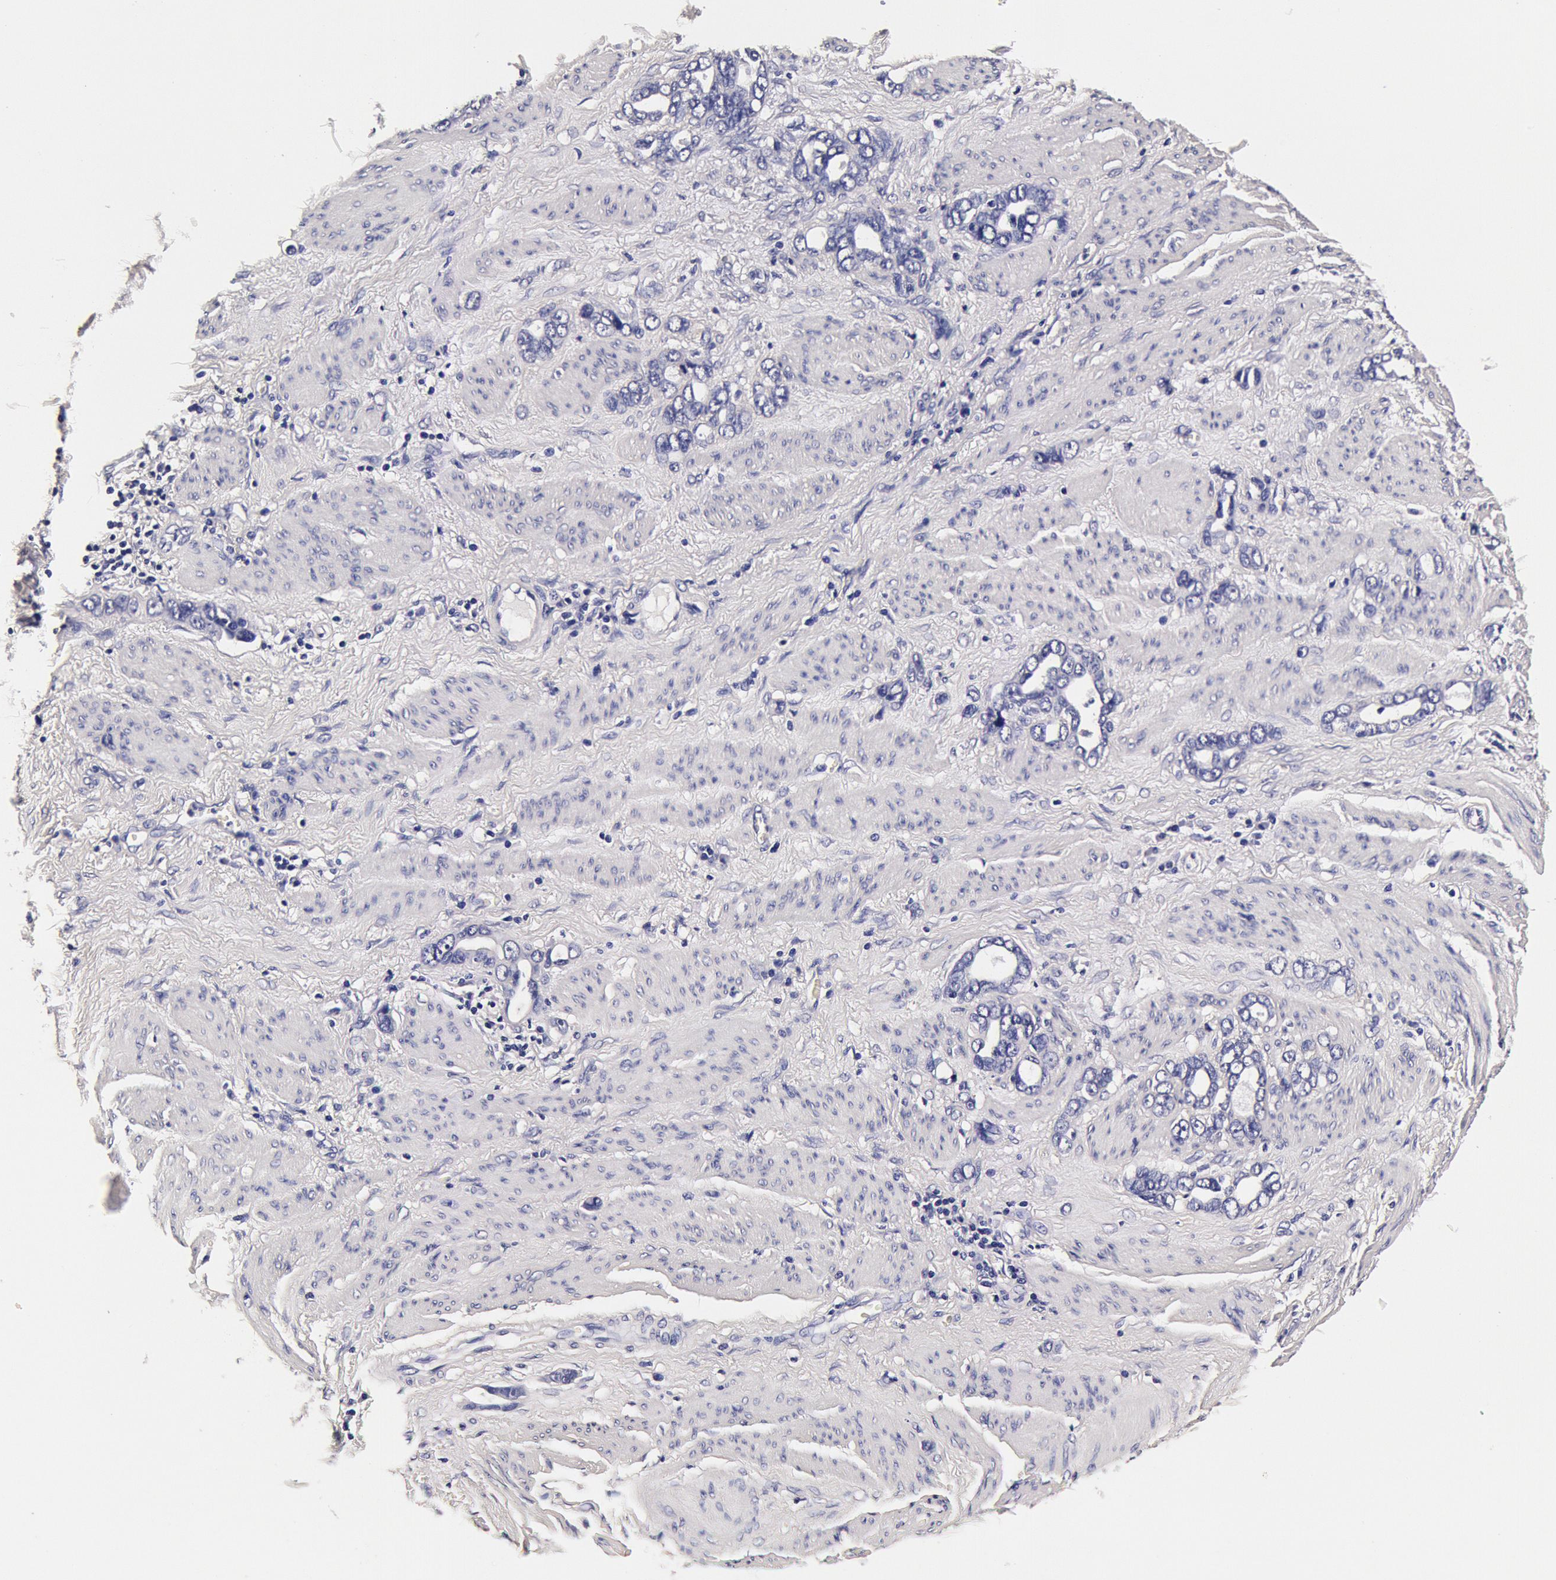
{"staining": {"intensity": "negative", "quantity": "none", "location": "none"}, "tissue": "stomach cancer", "cell_type": "Tumor cells", "image_type": "cancer", "snomed": [{"axis": "morphology", "description": "Adenocarcinoma, NOS"}, {"axis": "topography", "description": "Stomach"}], "caption": "Immunohistochemistry (IHC) photomicrograph of neoplastic tissue: stomach cancer stained with DAB (3,3'-diaminobenzidine) shows no significant protein expression in tumor cells.", "gene": "CCDC22", "patient": {"sex": "male", "age": 78}}